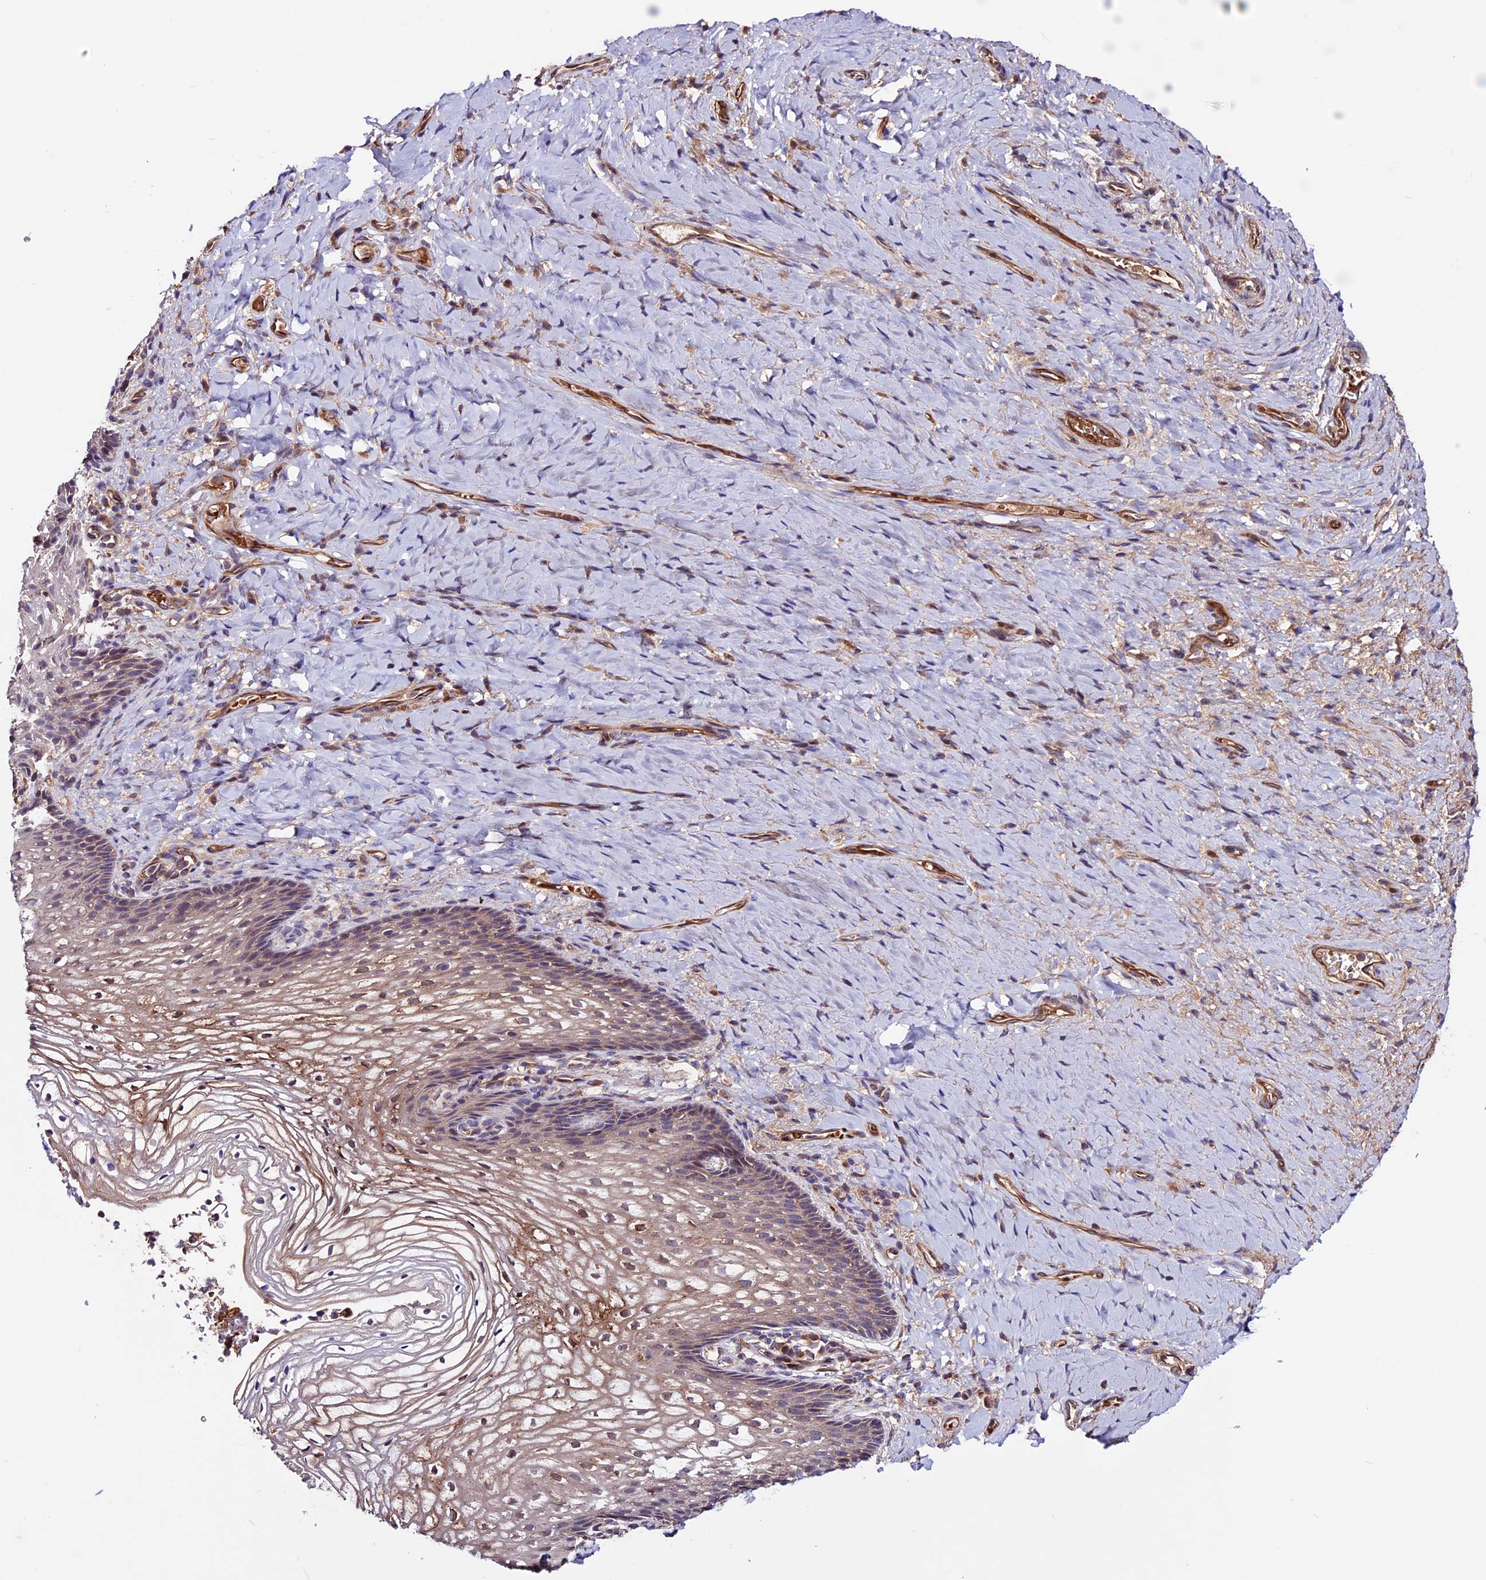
{"staining": {"intensity": "moderate", "quantity": "<25%", "location": "cytoplasmic/membranous"}, "tissue": "vagina", "cell_type": "Squamous epithelial cells", "image_type": "normal", "snomed": [{"axis": "morphology", "description": "Normal tissue, NOS"}, {"axis": "topography", "description": "Vagina"}], "caption": "Immunohistochemistry of benign human vagina demonstrates low levels of moderate cytoplasmic/membranous expression in approximately <25% of squamous epithelial cells. The staining was performed using DAB, with brown indicating positive protein expression. Nuclei are stained blue with hematoxylin.", "gene": "RINL", "patient": {"sex": "female", "age": 60}}